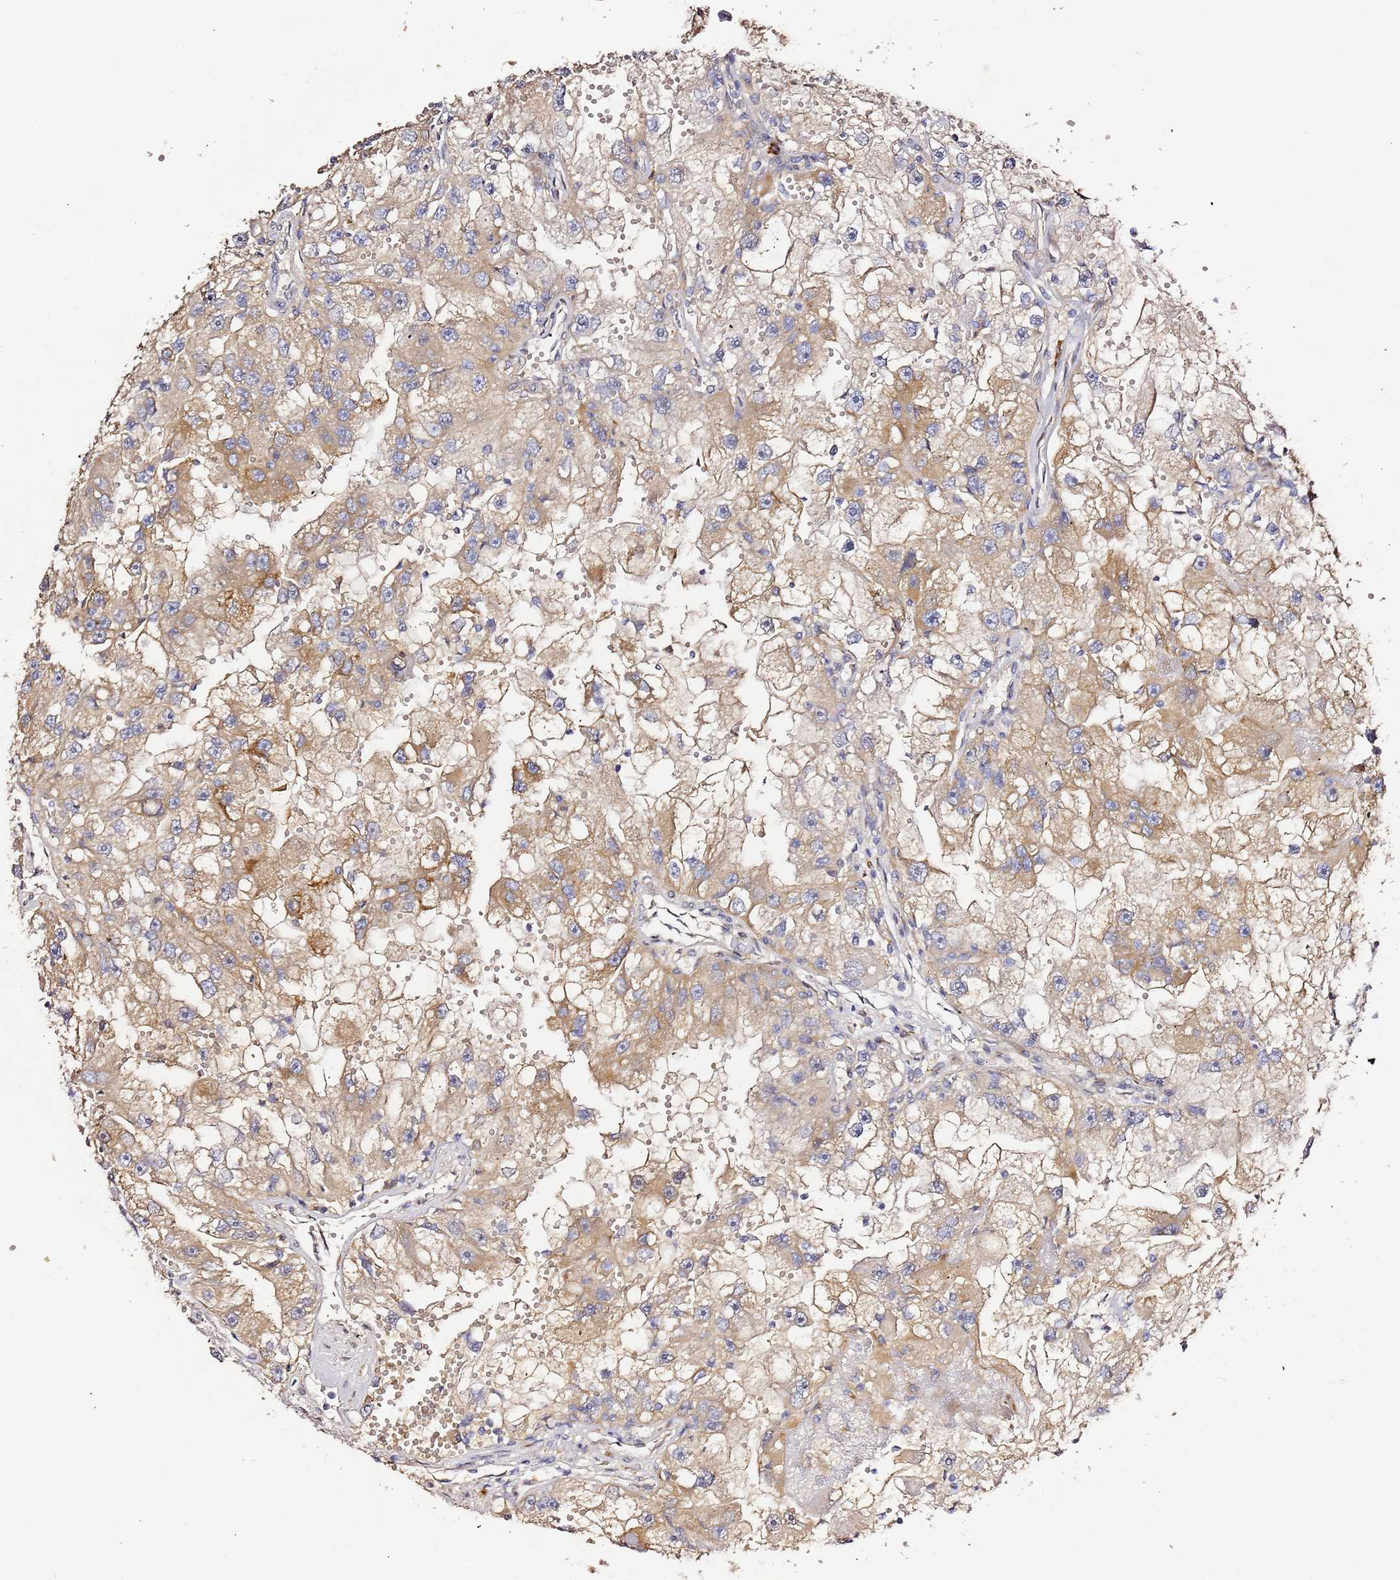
{"staining": {"intensity": "moderate", "quantity": "25%-75%", "location": "cytoplasmic/membranous"}, "tissue": "renal cancer", "cell_type": "Tumor cells", "image_type": "cancer", "snomed": [{"axis": "morphology", "description": "Adenocarcinoma, NOS"}, {"axis": "topography", "description": "Kidney"}], "caption": "This is a micrograph of immunohistochemistry (IHC) staining of renal cancer, which shows moderate staining in the cytoplasmic/membranous of tumor cells.", "gene": "HSD17B7", "patient": {"sex": "male", "age": 63}}